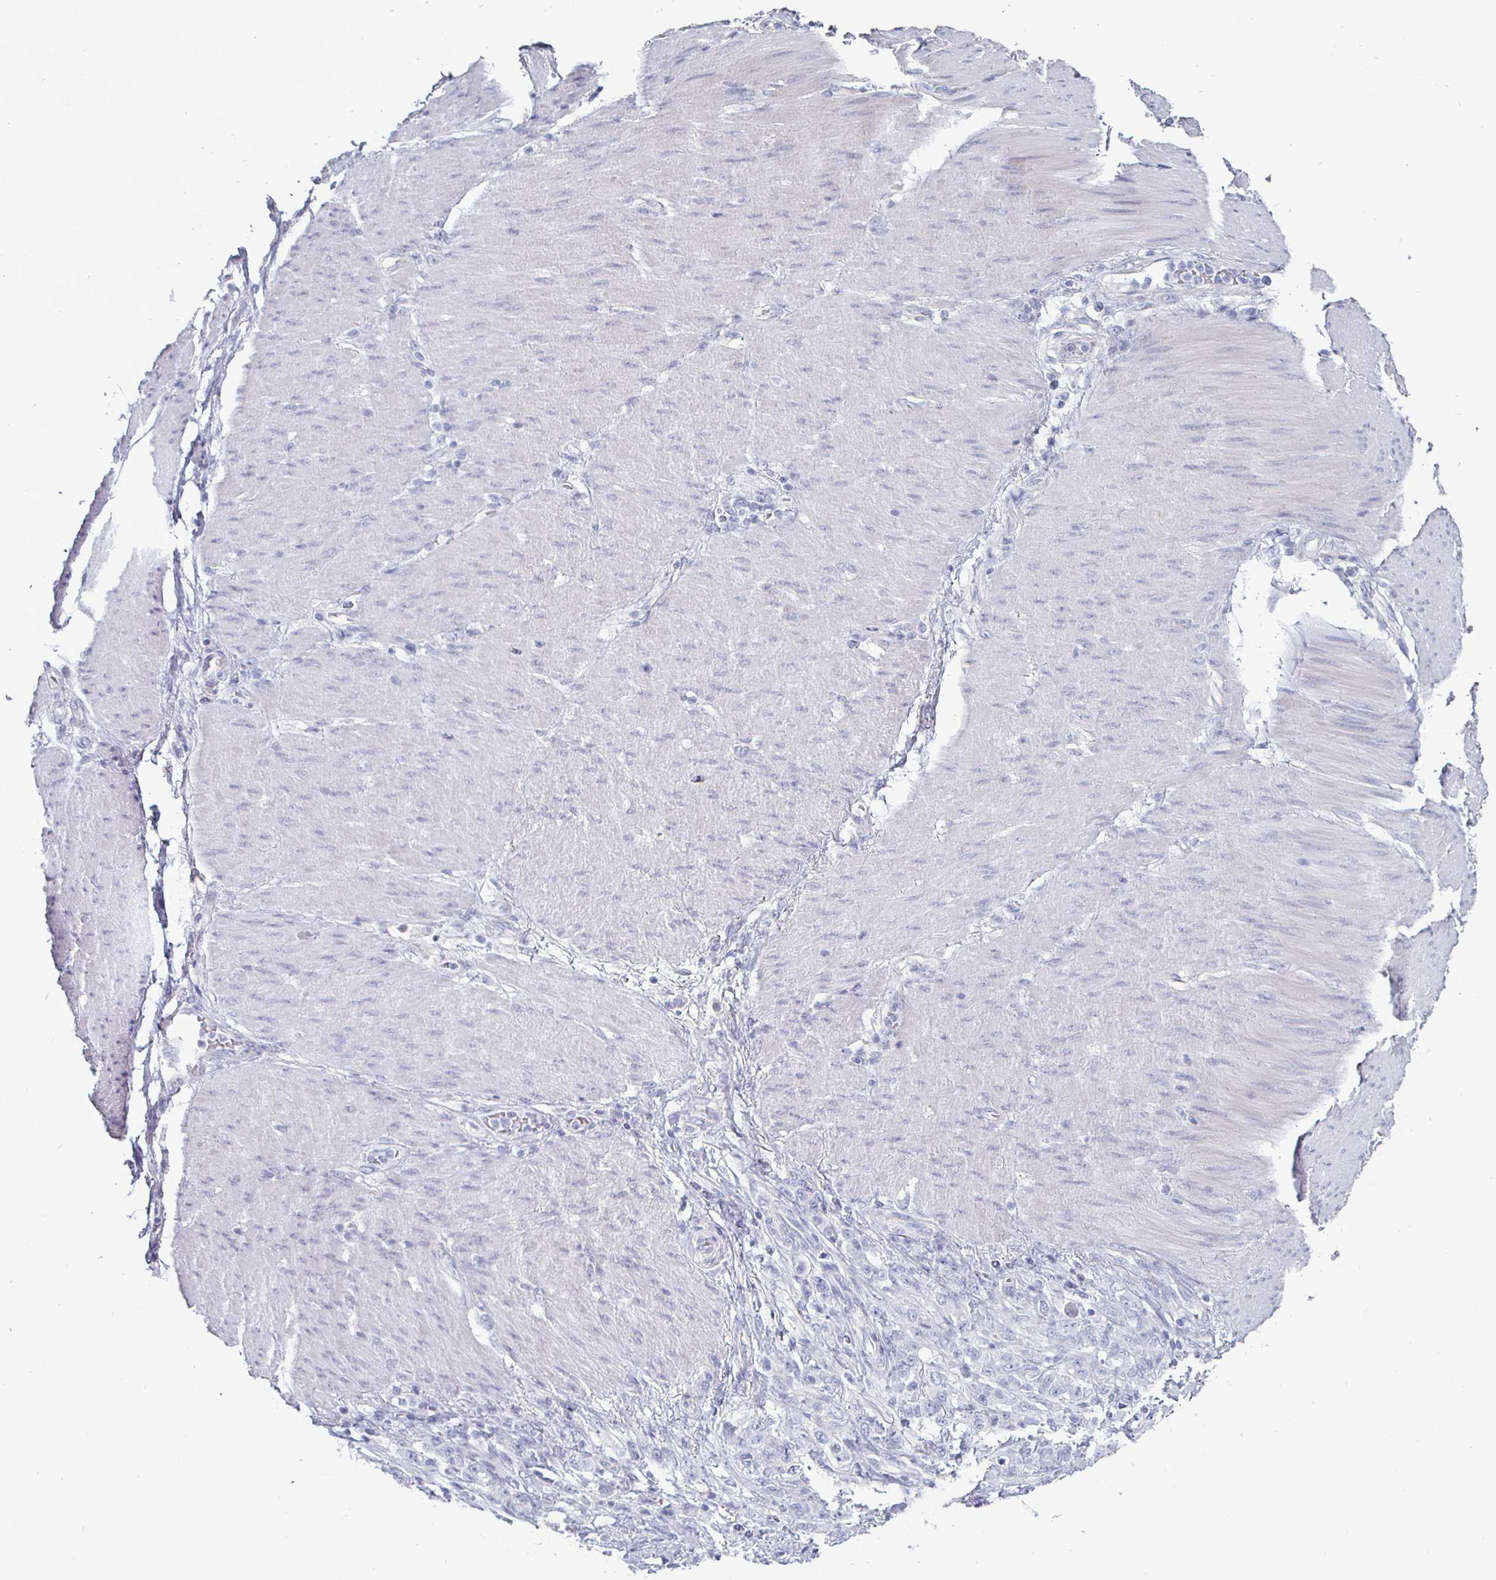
{"staining": {"intensity": "negative", "quantity": "none", "location": "none"}, "tissue": "stomach cancer", "cell_type": "Tumor cells", "image_type": "cancer", "snomed": [{"axis": "morphology", "description": "Adenocarcinoma, NOS"}, {"axis": "topography", "description": "Stomach"}], "caption": "Tumor cells show no significant positivity in adenocarcinoma (stomach).", "gene": "ENPP1", "patient": {"sex": "female", "age": 79}}